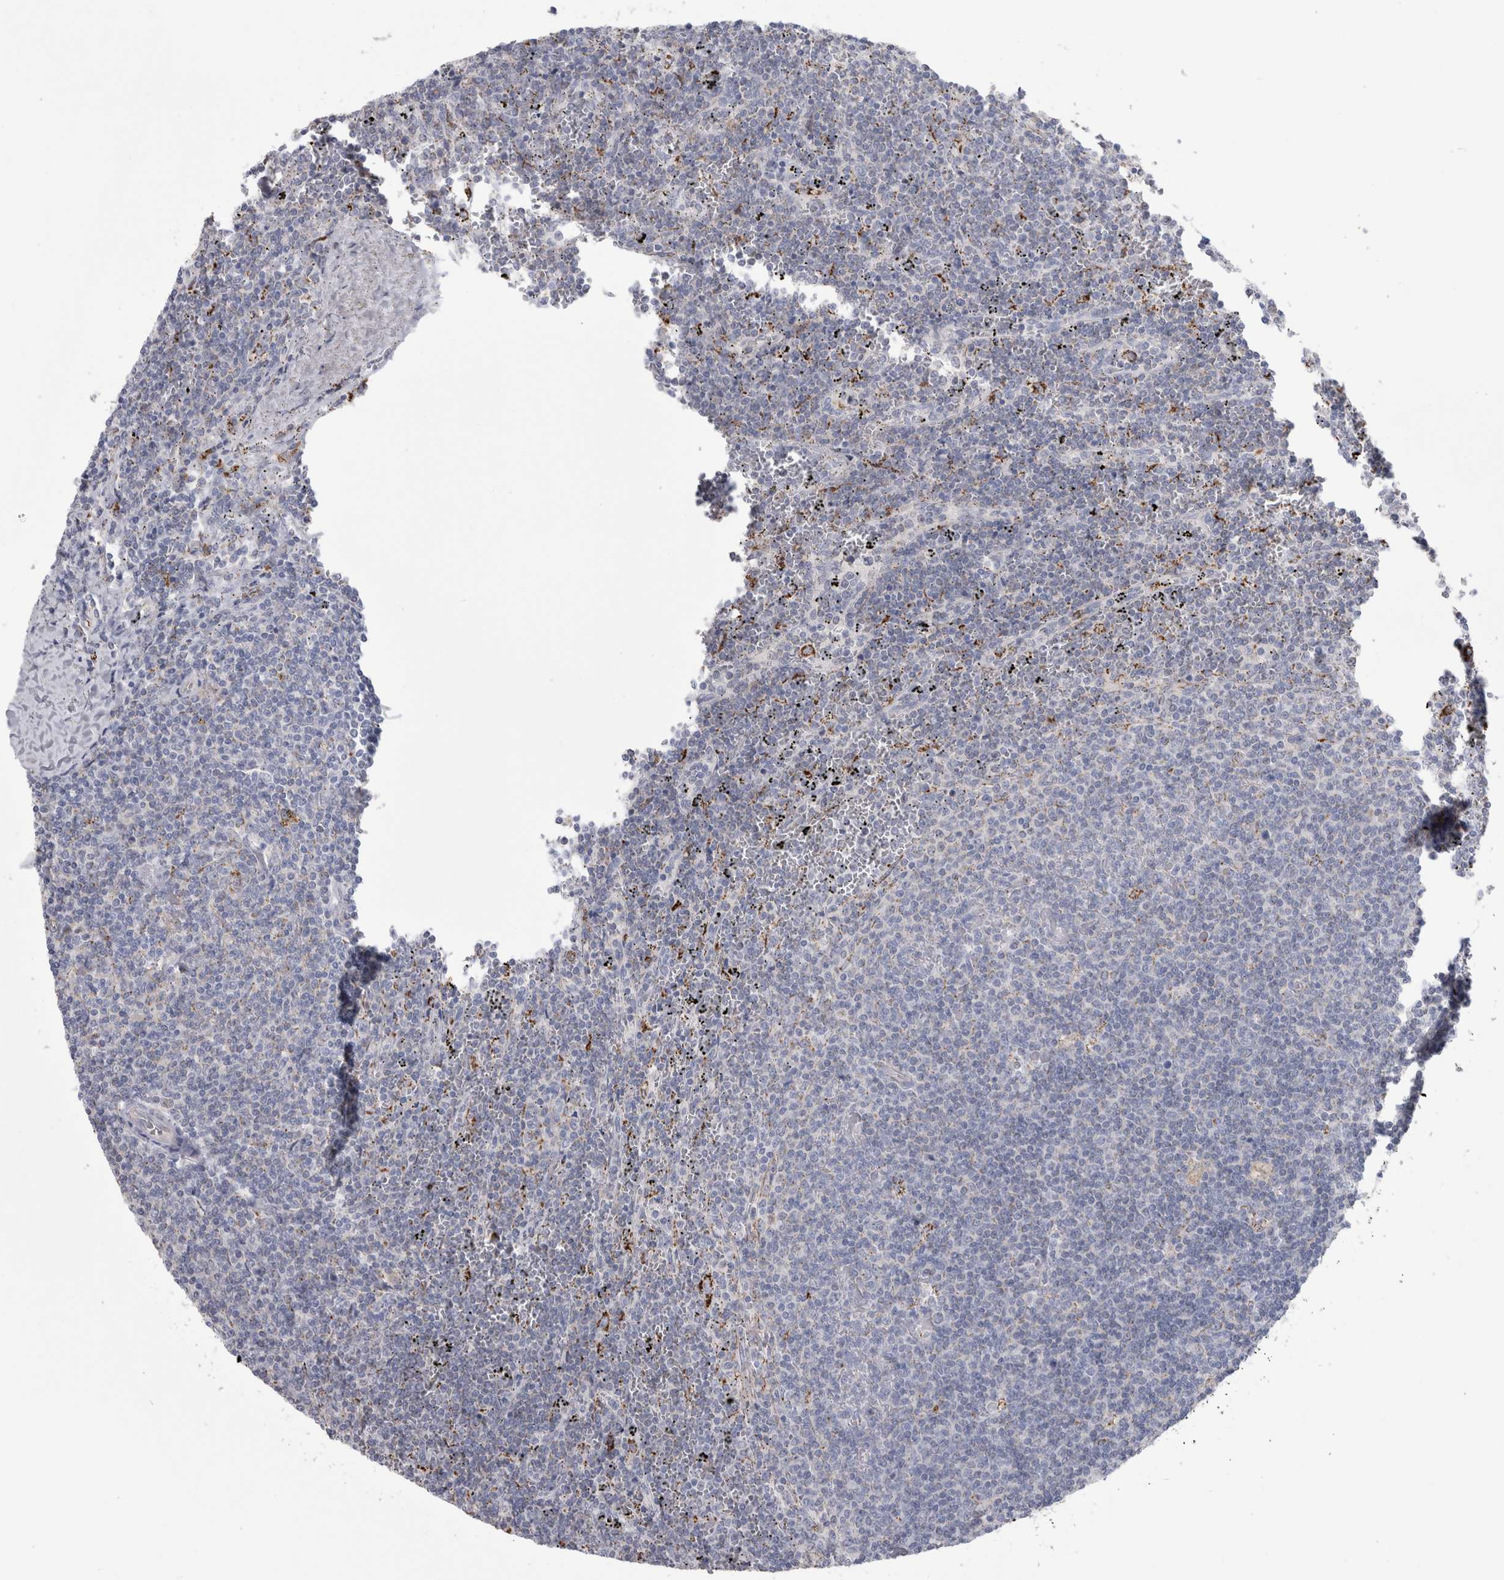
{"staining": {"intensity": "negative", "quantity": "none", "location": "none"}, "tissue": "lymphoma", "cell_type": "Tumor cells", "image_type": "cancer", "snomed": [{"axis": "morphology", "description": "Malignant lymphoma, non-Hodgkin's type, Low grade"}, {"axis": "topography", "description": "Spleen"}], "caption": "DAB immunohistochemical staining of human lymphoma displays no significant positivity in tumor cells. (Brightfield microscopy of DAB (3,3'-diaminobenzidine) IHC at high magnification).", "gene": "GATM", "patient": {"sex": "female", "age": 50}}